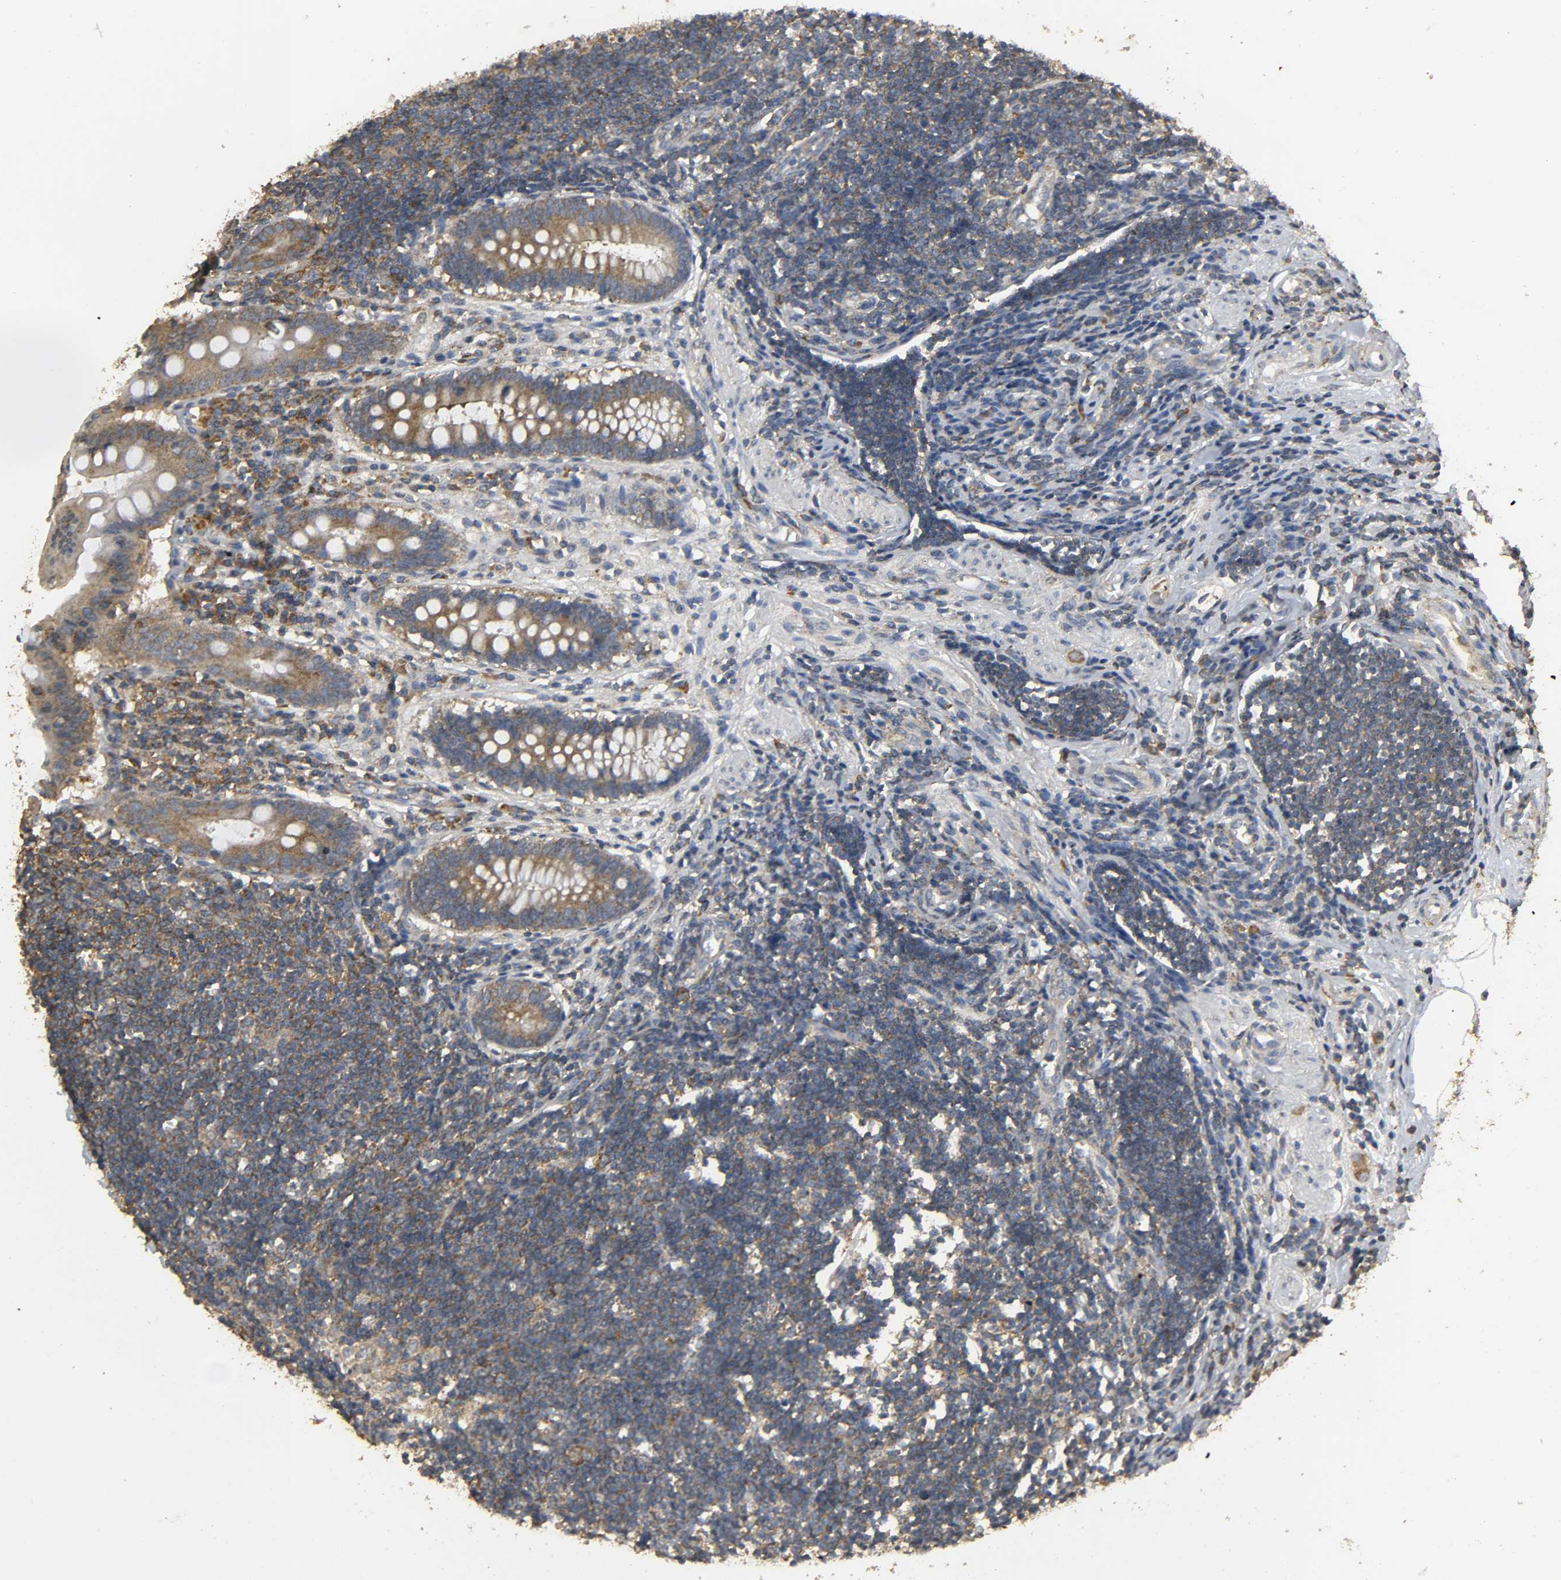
{"staining": {"intensity": "moderate", "quantity": ">75%", "location": "cytoplasmic/membranous"}, "tissue": "appendix", "cell_type": "Glandular cells", "image_type": "normal", "snomed": [{"axis": "morphology", "description": "Normal tissue, NOS"}, {"axis": "topography", "description": "Appendix"}], "caption": "Protein expression analysis of unremarkable human appendix reveals moderate cytoplasmic/membranous positivity in approximately >75% of glandular cells.", "gene": "DDX6", "patient": {"sex": "female", "age": 50}}